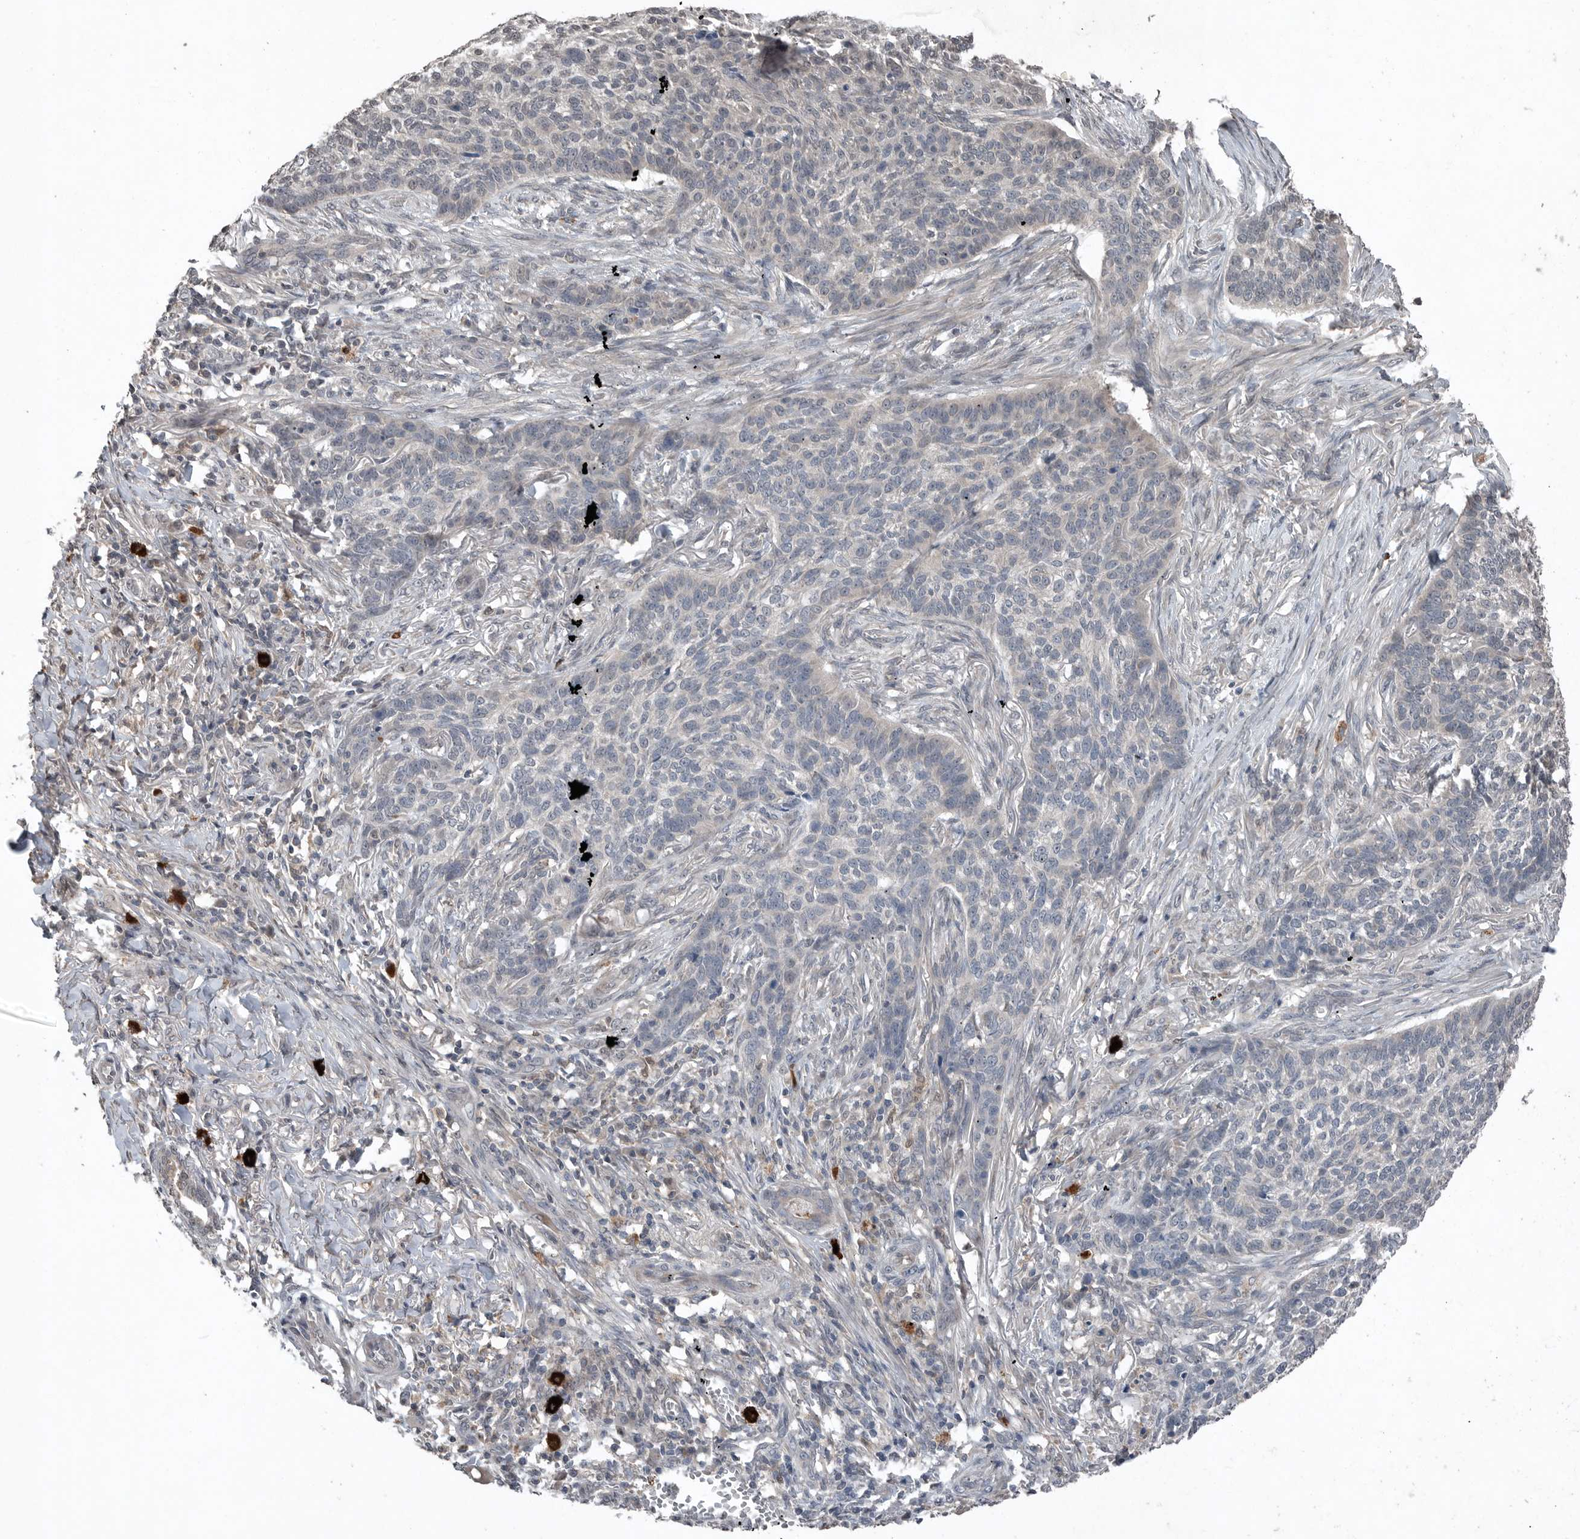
{"staining": {"intensity": "negative", "quantity": "none", "location": "none"}, "tissue": "skin cancer", "cell_type": "Tumor cells", "image_type": "cancer", "snomed": [{"axis": "morphology", "description": "Basal cell carcinoma"}, {"axis": "topography", "description": "Skin"}], "caption": "DAB immunohistochemical staining of skin basal cell carcinoma shows no significant expression in tumor cells.", "gene": "SCP2", "patient": {"sex": "male", "age": 85}}